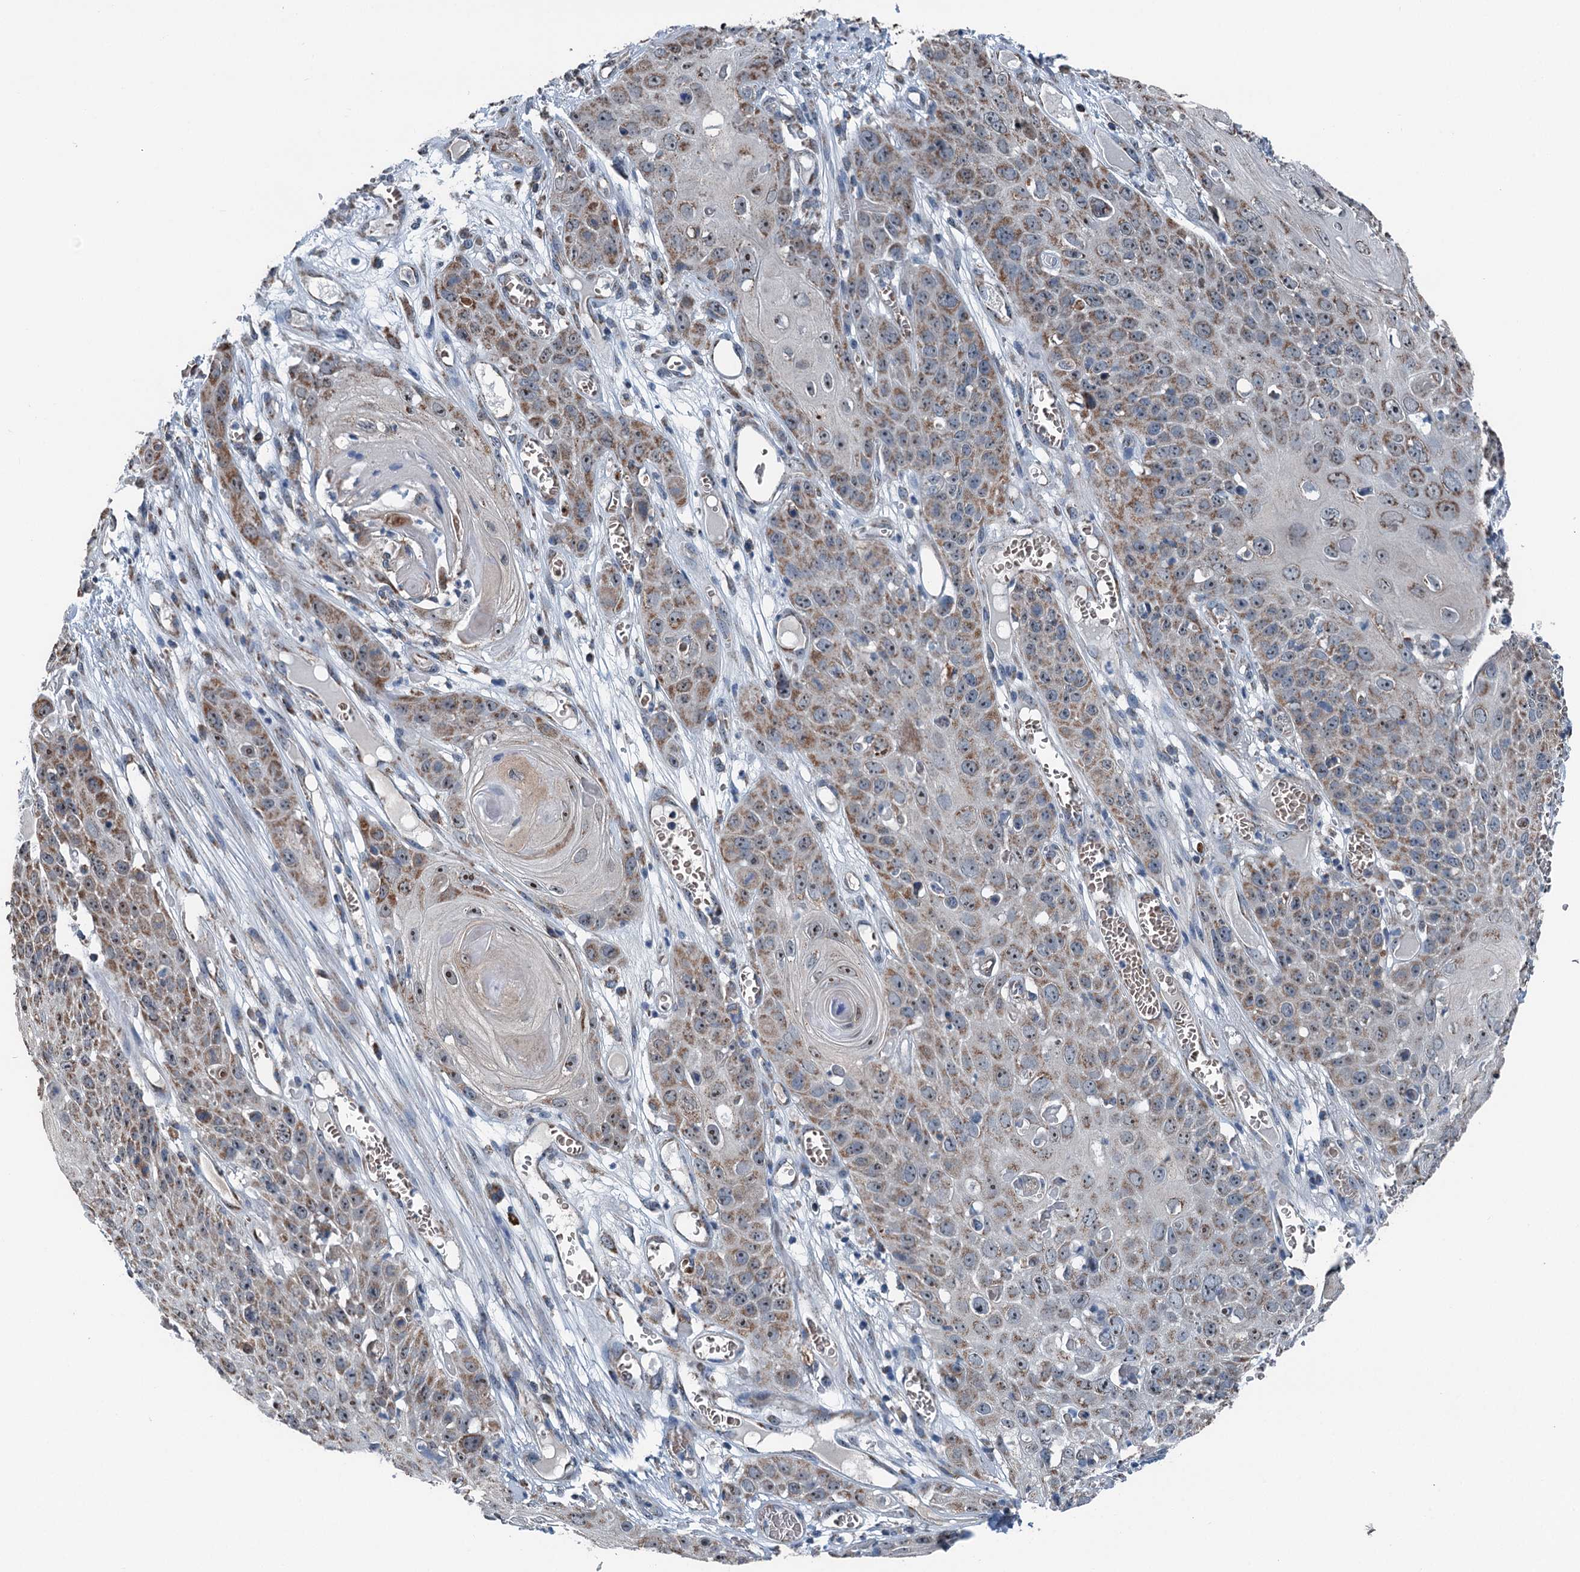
{"staining": {"intensity": "moderate", "quantity": ">75%", "location": "cytoplasmic/membranous"}, "tissue": "skin cancer", "cell_type": "Tumor cells", "image_type": "cancer", "snomed": [{"axis": "morphology", "description": "Squamous cell carcinoma, NOS"}, {"axis": "topography", "description": "Skin"}], "caption": "A medium amount of moderate cytoplasmic/membranous staining is appreciated in about >75% of tumor cells in skin cancer tissue. Using DAB (3,3'-diaminobenzidine) (brown) and hematoxylin (blue) stains, captured at high magnification using brightfield microscopy.", "gene": "TRPT1", "patient": {"sex": "male", "age": 55}}